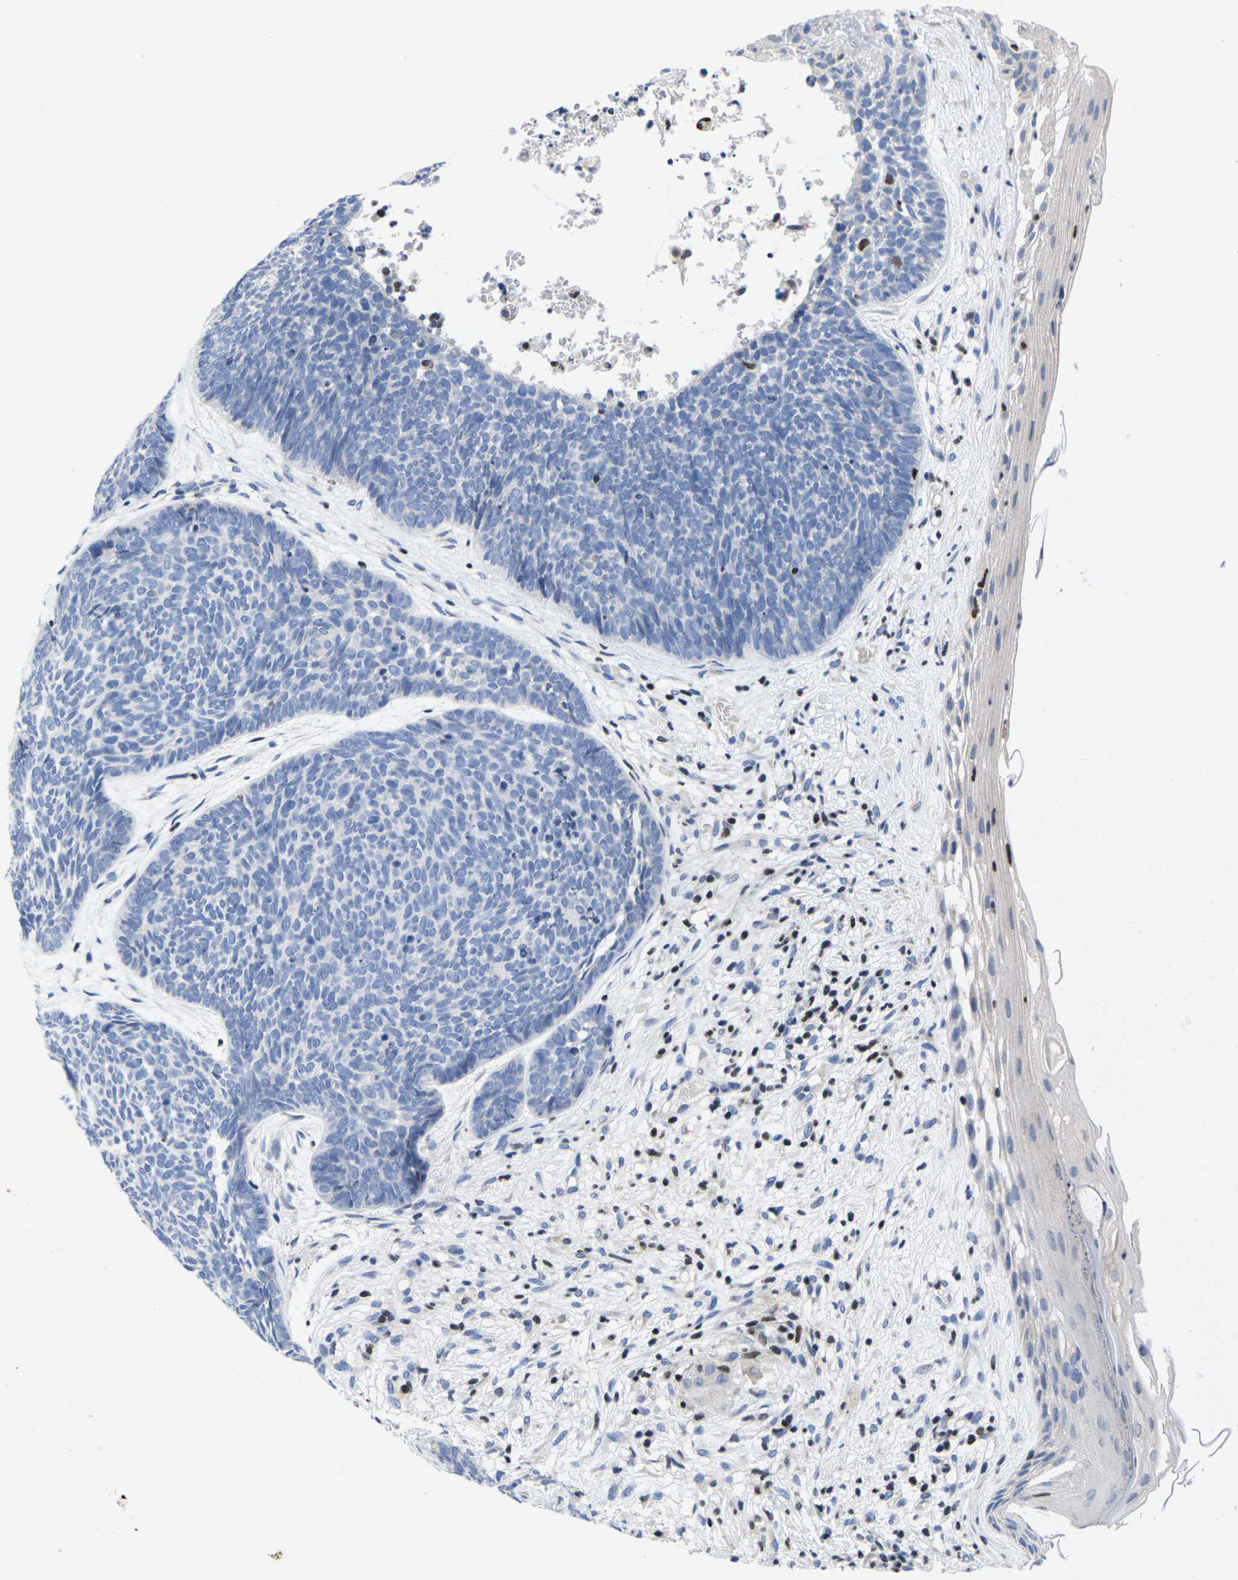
{"staining": {"intensity": "negative", "quantity": "none", "location": "none"}, "tissue": "skin cancer", "cell_type": "Tumor cells", "image_type": "cancer", "snomed": [{"axis": "morphology", "description": "Basal cell carcinoma"}, {"axis": "topography", "description": "Skin"}], "caption": "Histopathology image shows no significant protein positivity in tumor cells of skin cancer (basal cell carcinoma).", "gene": "IKZF1", "patient": {"sex": "female", "age": 70}}